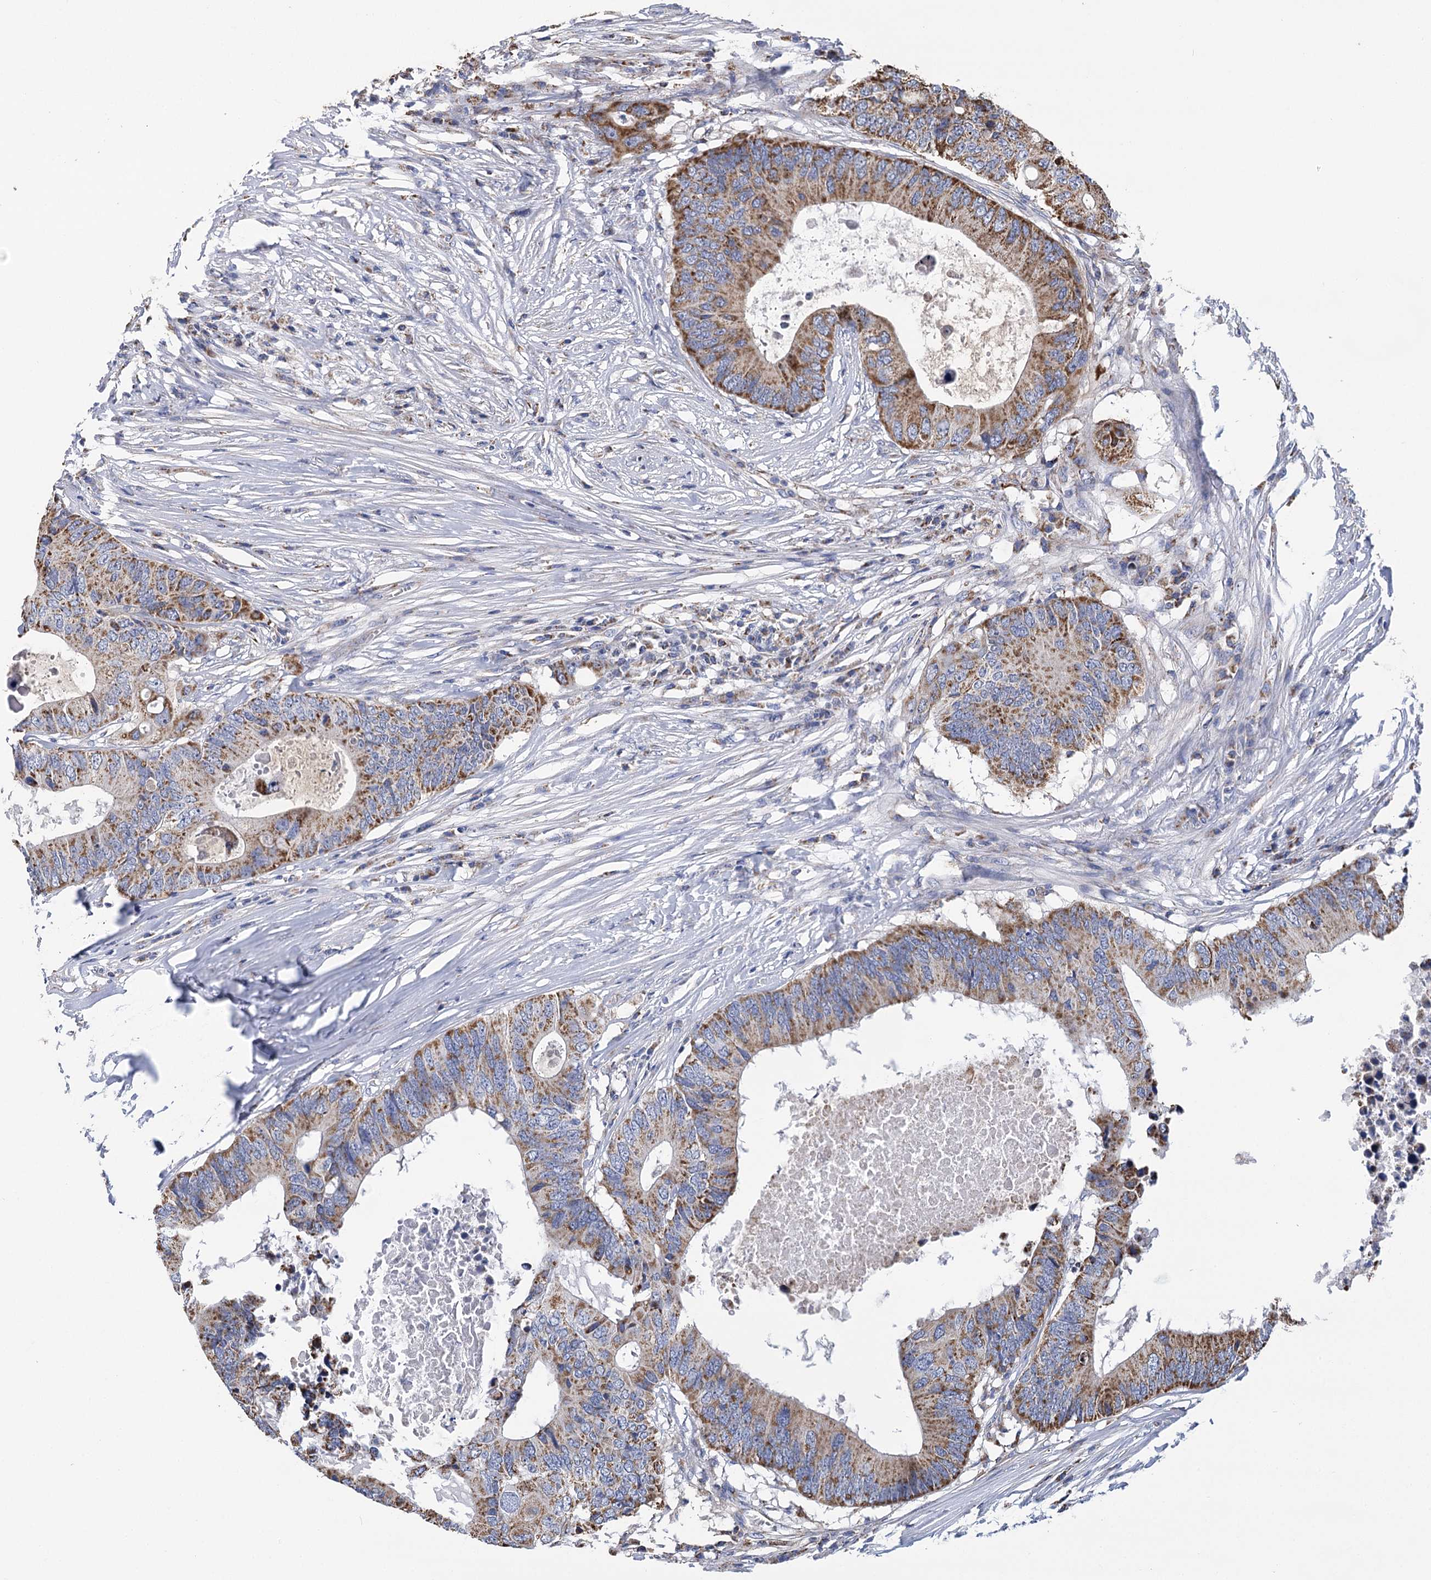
{"staining": {"intensity": "moderate", "quantity": ">75%", "location": "cytoplasmic/membranous"}, "tissue": "colorectal cancer", "cell_type": "Tumor cells", "image_type": "cancer", "snomed": [{"axis": "morphology", "description": "Adenocarcinoma, NOS"}, {"axis": "topography", "description": "Colon"}], "caption": "Colorectal cancer tissue demonstrates moderate cytoplasmic/membranous expression in about >75% of tumor cells", "gene": "CCDC73", "patient": {"sex": "male", "age": 71}}